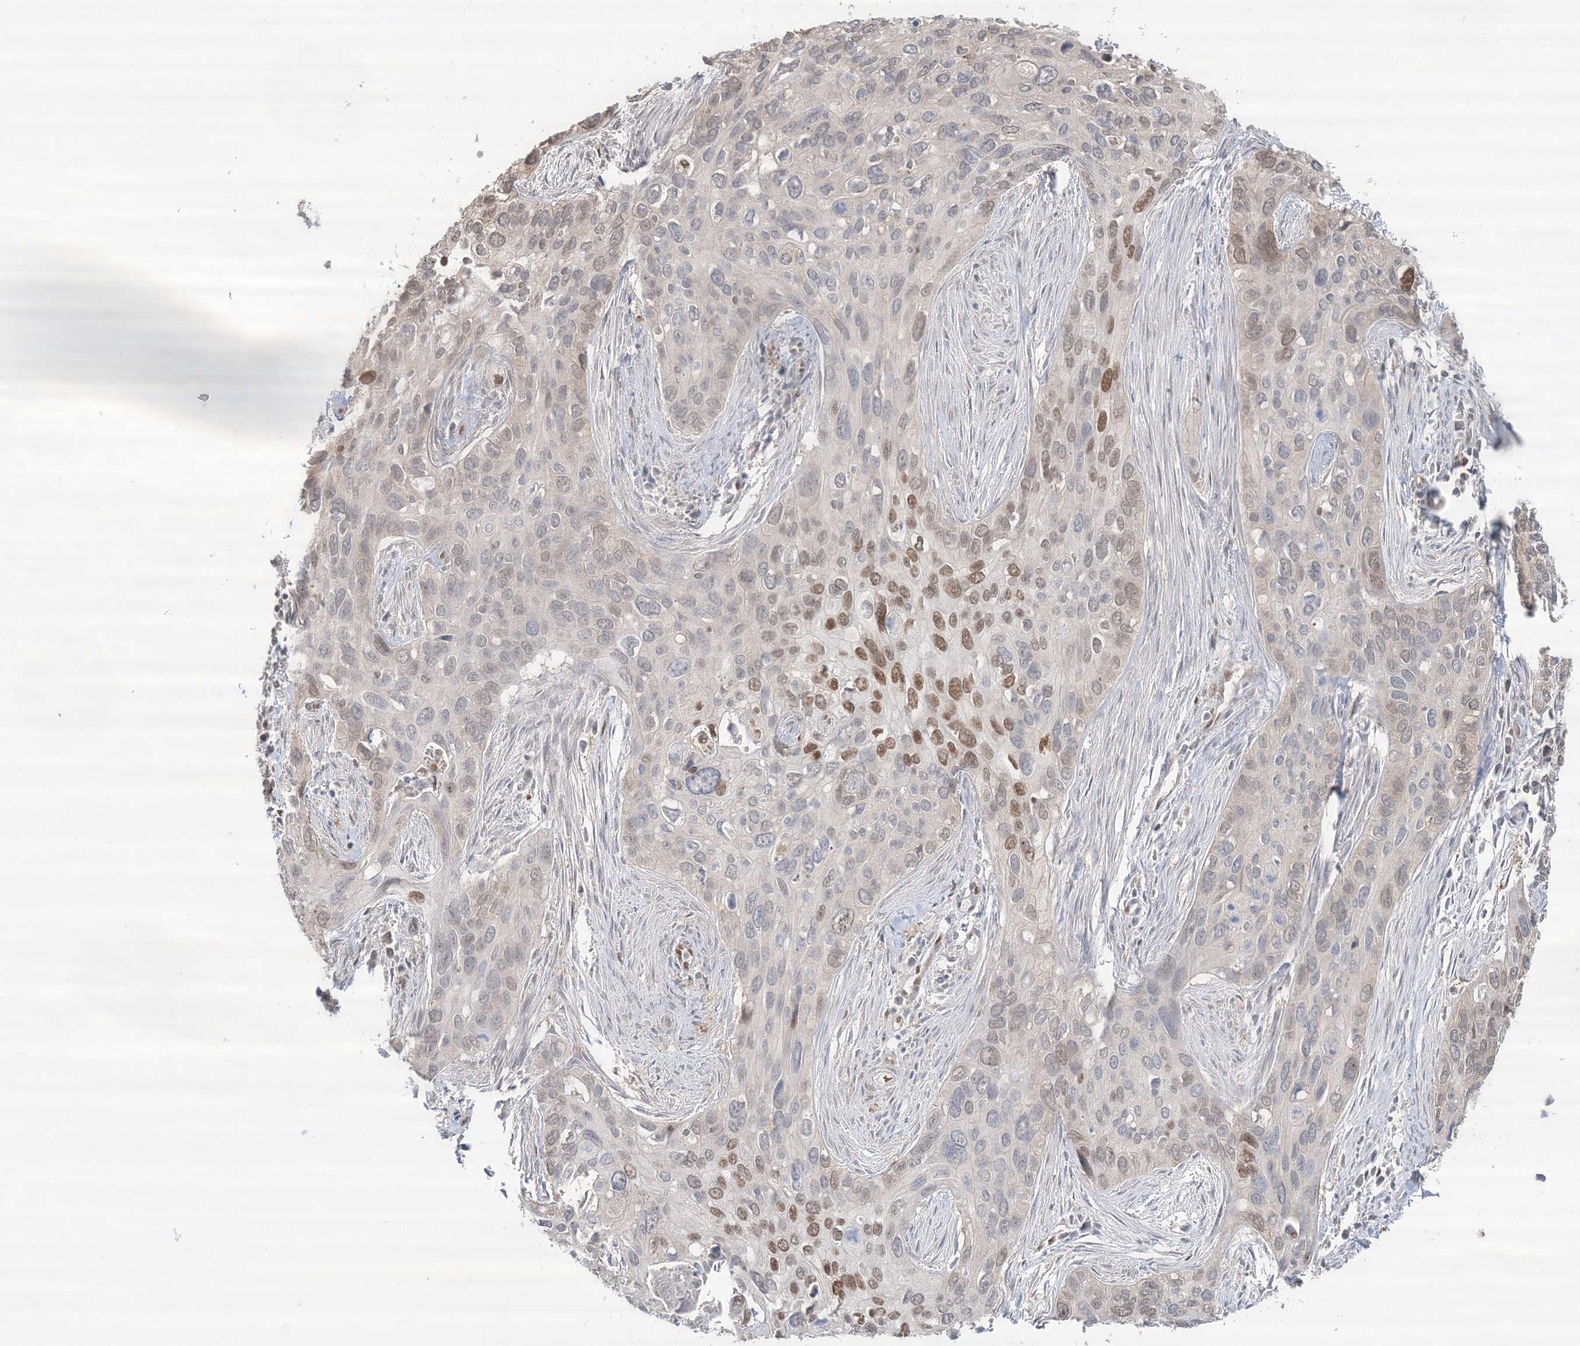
{"staining": {"intensity": "strong", "quantity": "<25%", "location": "nuclear"}, "tissue": "cervical cancer", "cell_type": "Tumor cells", "image_type": "cancer", "snomed": [{"axis": "morphology", "description": "Squamous cell carcinoma, NOS"}, {"axis": "topography", "description": "Cervix"}], "caption": "Immunohistochemical staining of human cervical squamous cell carcinoma displays strong nuclear protein expression in about <25% of tumor cells. (brown staining indicates protein expression, while blue staining denotes nuclei).", "gene": "SUMO2", "patient": {"sex": "female", "age": 55}}